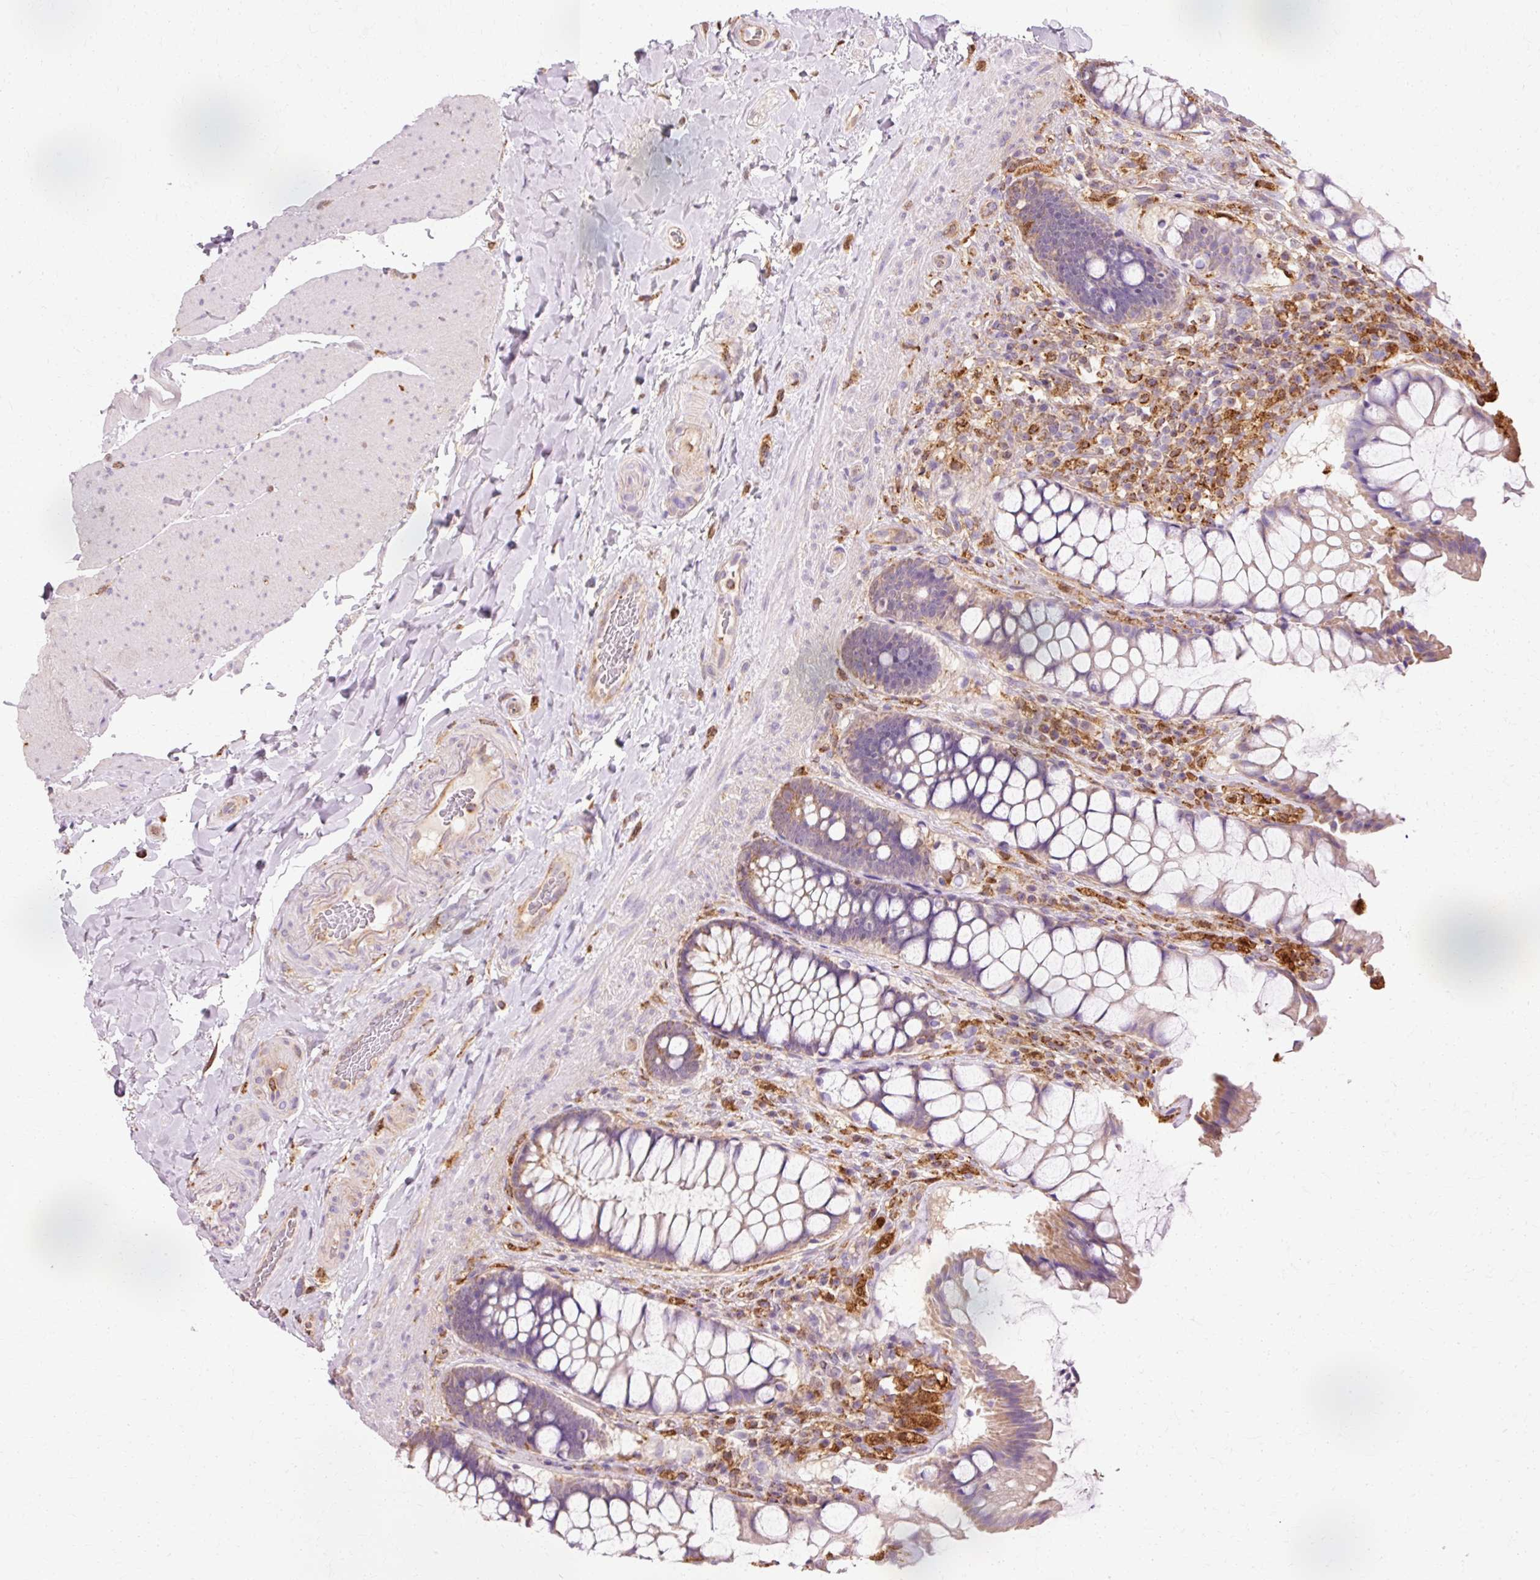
{"staining": {"intensity": "weak", "quantity": "25%-75%", "location": "cytoplasmic/membranous"}, "tissue": "rectum", "cell_type": "Glandular cells", "image_type": "normal", "snomed": [{"axis": "morphology", "description": "Normal tissue, NOS"}, {"axis": "topography", "description": "Rectum"}], "caption": "Benign rectum was stained to show a protein in brown. There is low levels of weak cytoplasmic/membranous positivity in approximately 25%-75% of glandular cells. (IHC, brightfield microscopy, high magnification).", "gene": "GPX1", "patient": {"sex": "female", "age": 58}}